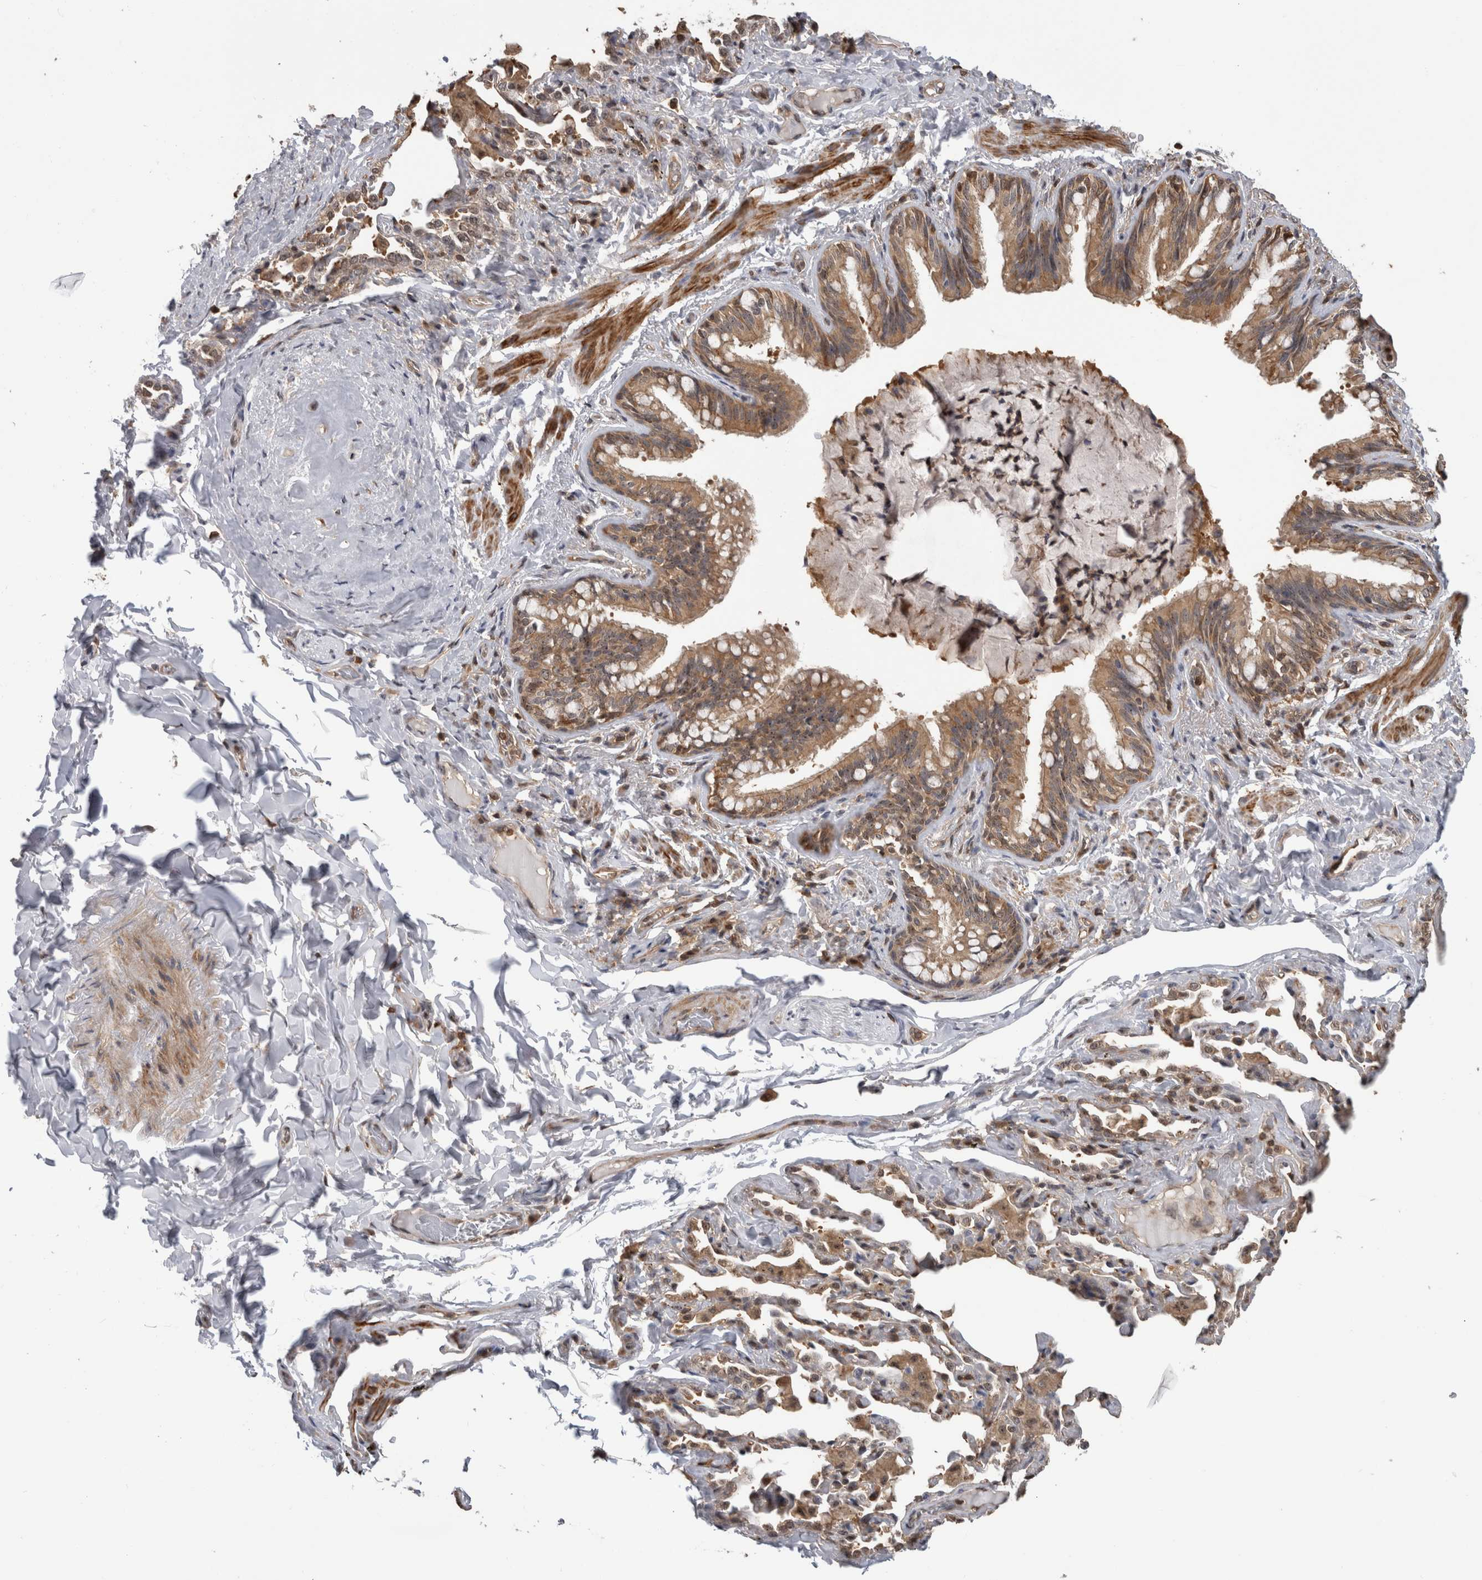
{"staining": {"intensity": "moderate", "quantity": ">75%", "location": "cytoplasmic/membranous,nuclear"}, "tissue": "bronchus", "cell_type": "Respiratory epithelial cells", "image_type": "normal", "snomed": [{"axis": "morphology", "description": "Normal tissue, NOS"}, {"axis": "morphology", "description": "Inflammation, NOS"}, {"axis": "topography", "description": "Bronchus"}, {"axis": "topography", "description": "Lung"}], "caption": "Brown immunohistochemical staining in unremarkable bronchus exhibits moderate cytoplasmic/membranous,nuclear positivity in about >75% of respiratory epithelial cells. The staining was performed using DAB (3,3'-diaminobenzidine), with brown indicating positive protein expression. Nuclei are stained blue with hematoxylin.", "gene": "TDRD7", "patient": {"sex": "female", "age": 46}}